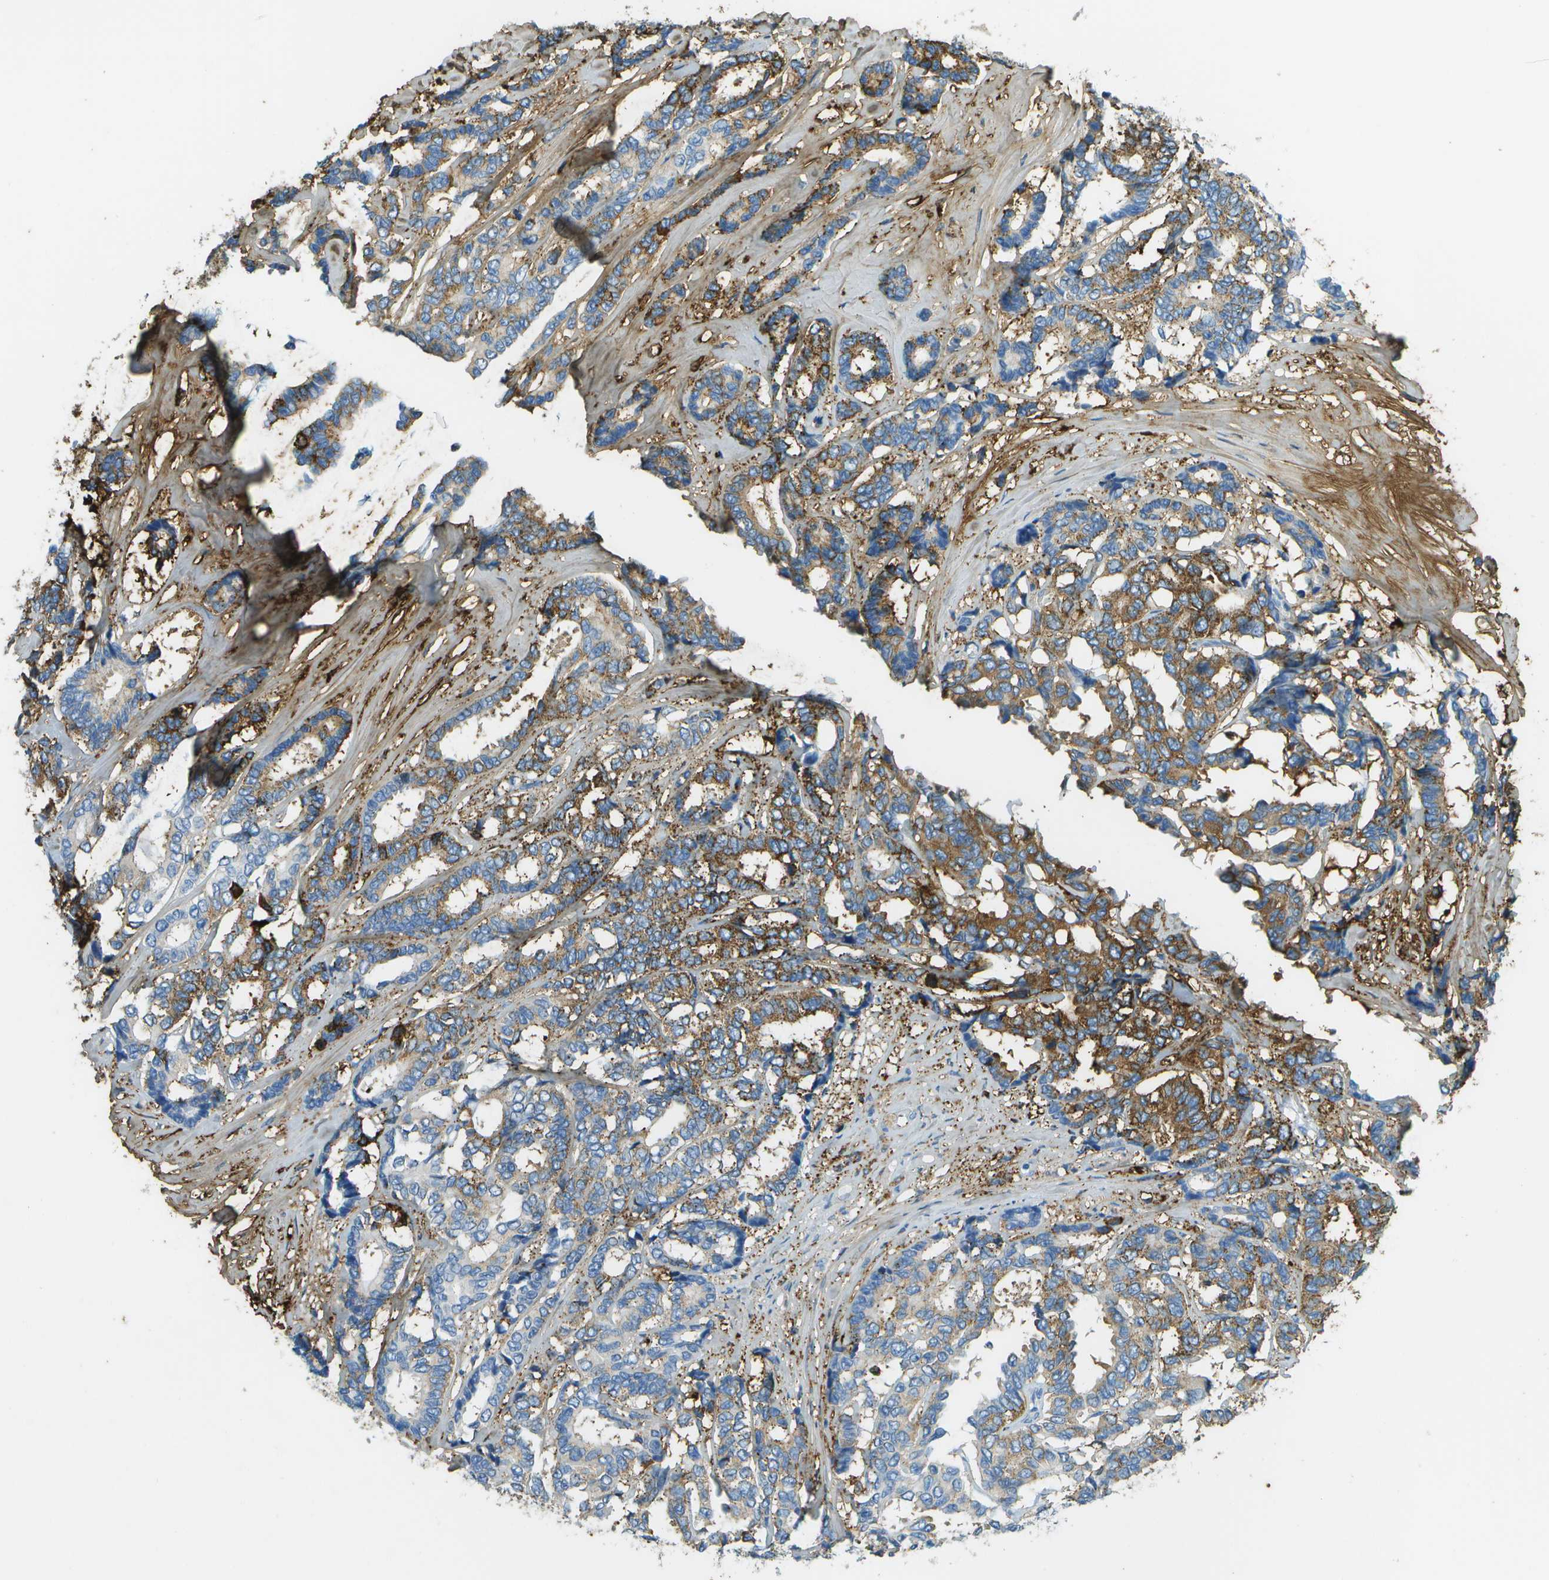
{"staining": {"intensity": "moderate", "quantity": "<25%", "location": "cytoplasmic/membranous"}, "tissue": "breast cancer", "cell_type": "Tumor cells", "image_type": "cancer", "snomed": [{"axis": "morphology", "description": "Duct carcinoma"}, {"axis": "topography", "description": "Breast"}], "caption": "IHC of breast cancer (infiltrating ductal carcinoma) exhibits low levels of moderate cytoplasmic/membranous staining in about <25% of tumor cells.", "gene": "DCN", "patient": {"sex": "female", "age": 87}}